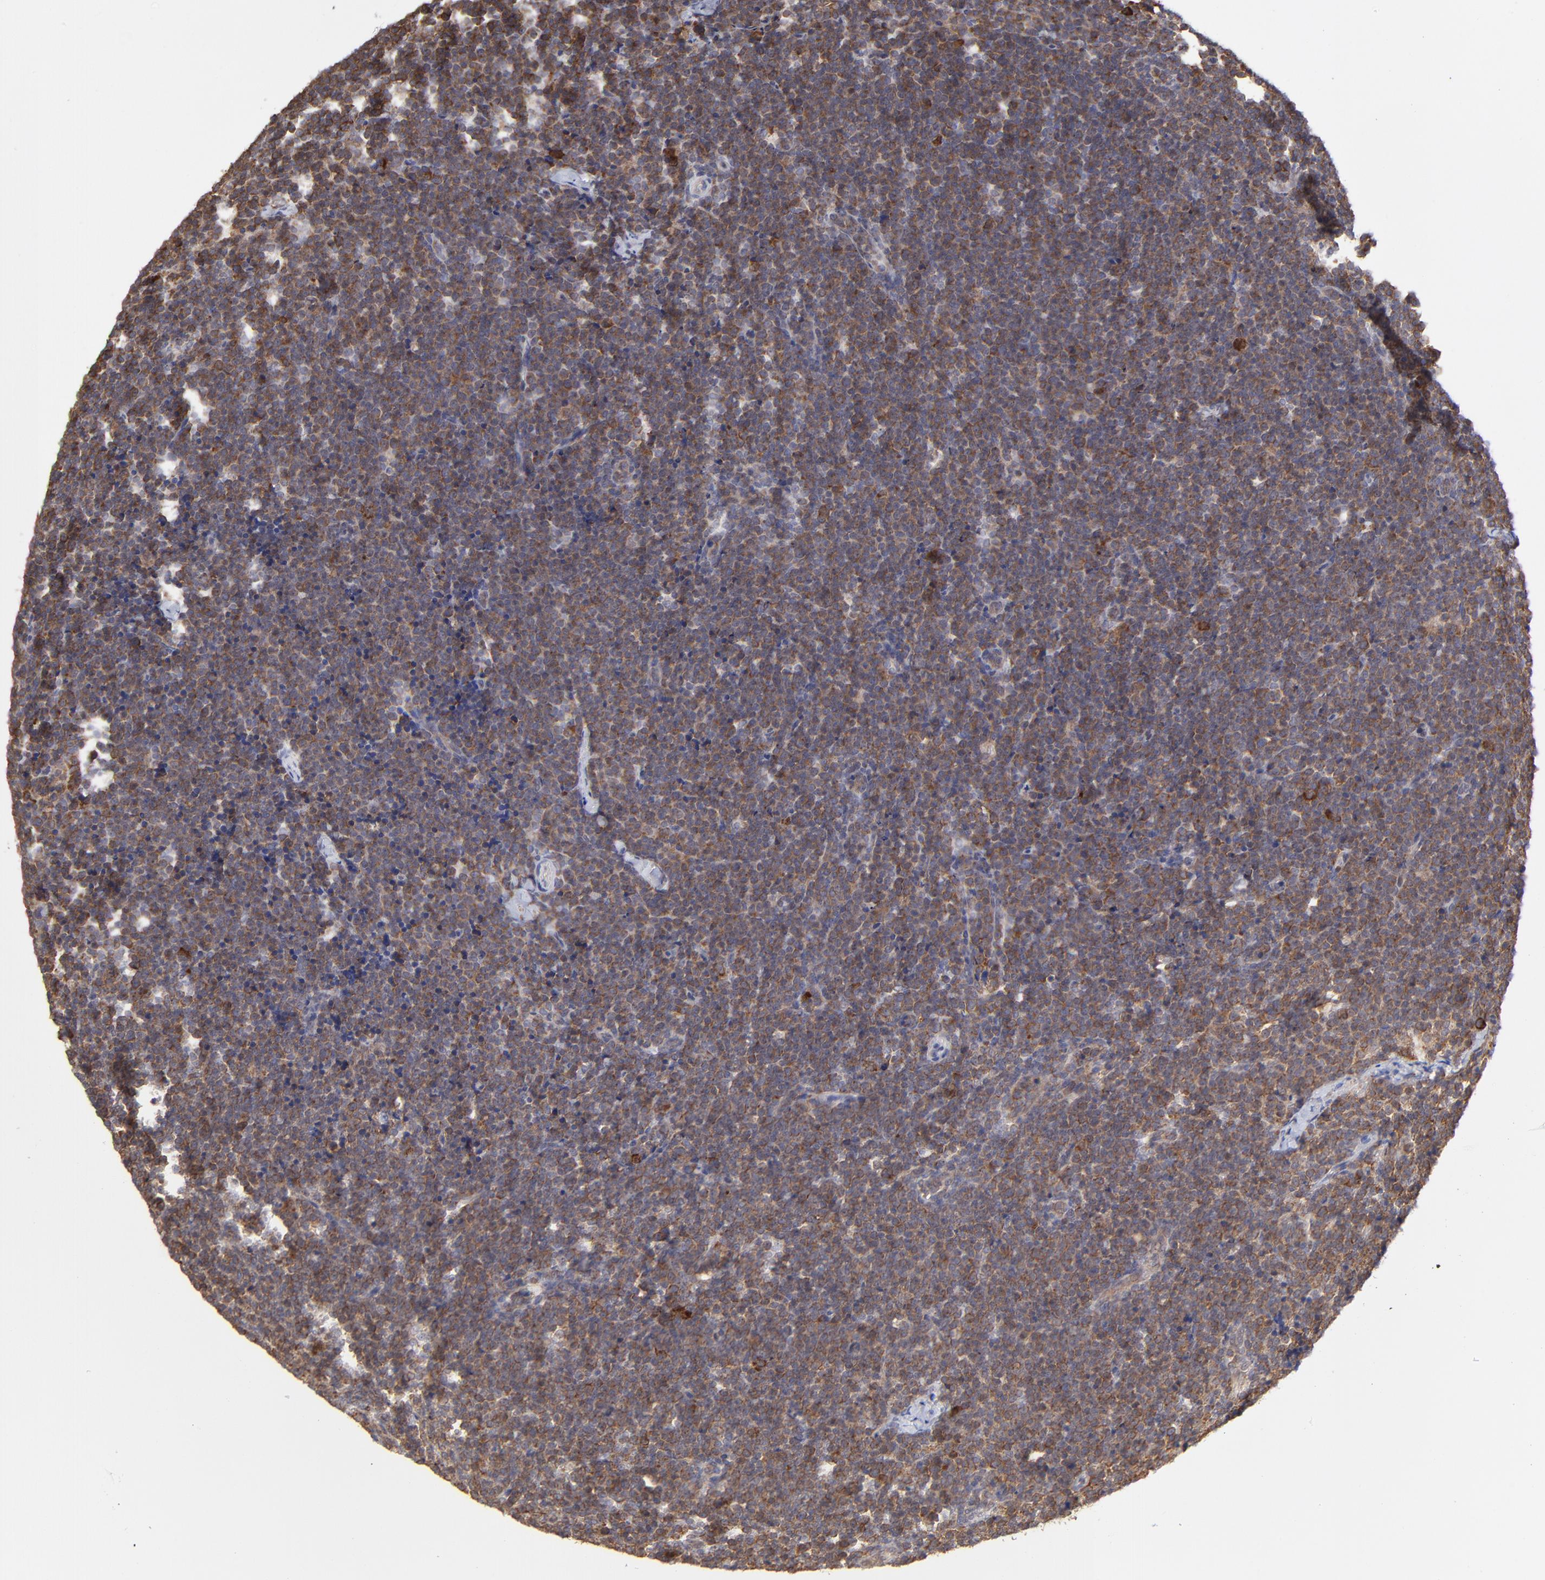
{"staining": {"intensity": "moderate", "quantity": ">75%", "location": "cytoplasmic/membranous"}, "tissue": "lymphoma", "cell_type": "Tumor cells", "image_type": "cancer", "snomed": [{"axis": "morphology", "description": "Malignant lymphoma, non-Hodgkin's type, High grade"}, {"axis": "topography", "description": "Lymph node"}], "caption": "The image displays a brown stain indicating the presence of a protein in the cytoplasmic/membranous of tumor cells in malignant lymphoma, non-Hodgkin's type (high-grade).", "gene": "GART", "patient": {"sex": "female", "age": 58}}